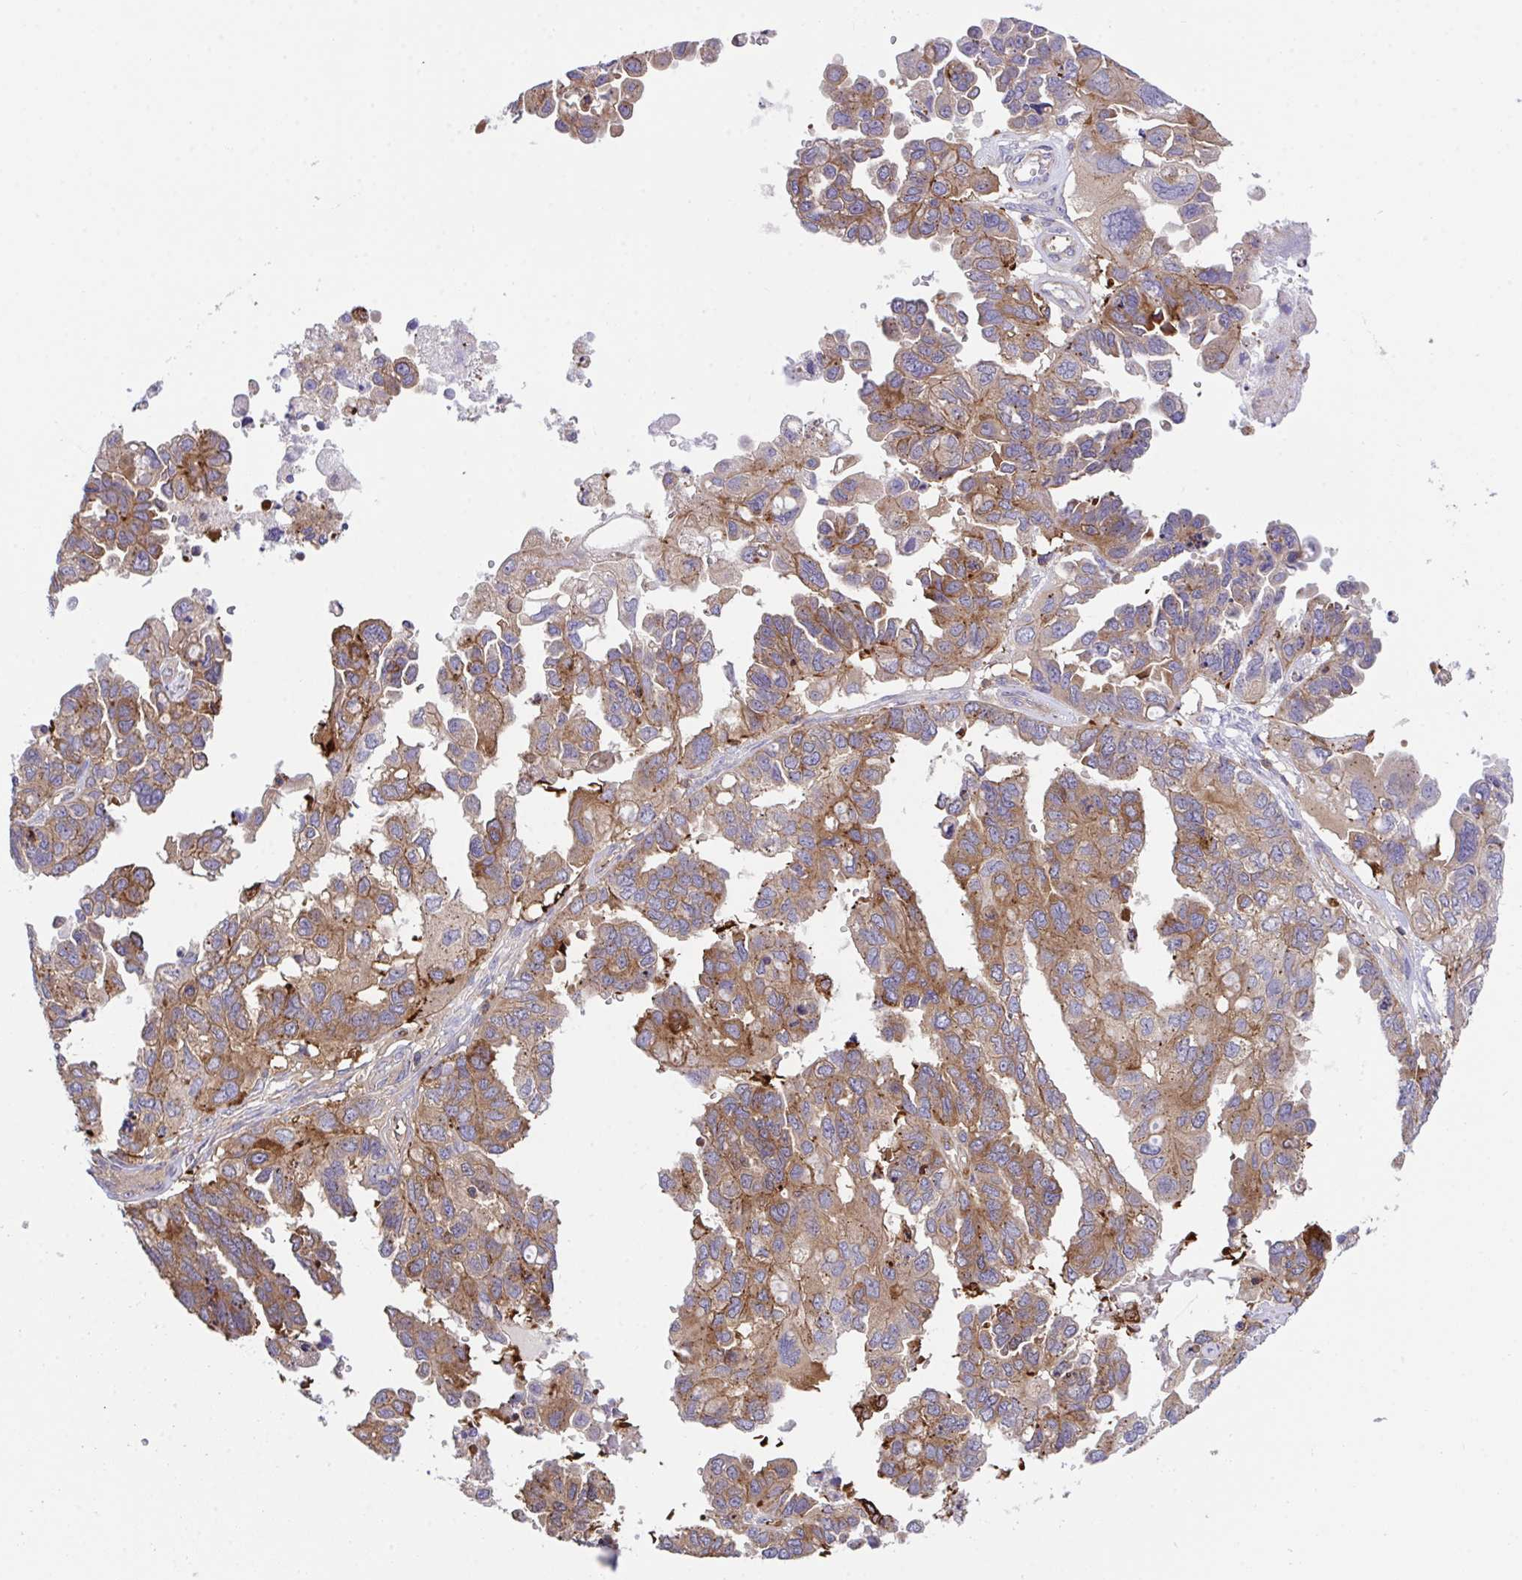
{"staining": {"intensity": "moderate", "quantity": ">75%", "location": "cytoplasmic/membranous"}, "tissue": "ovarian cancer", "cell_type": "Tumor cells", "image_type": "cancer", "snomed": [{"axis": "morphology", "description": "Cystadenocarcinoma, serous, NOS"}, {"axis": "topography", "description": "Ovary"}], "caption": "A micrograph showing moderate cytoplasmic/membranous positivity in approximately >75% of tumor cells in ovarian cancer (serous cystadenocarcinoma), as visualized by brown immunohistochemical staining.", "gene": "PPIH", "patient": {"sex": "female", "age": 53}}